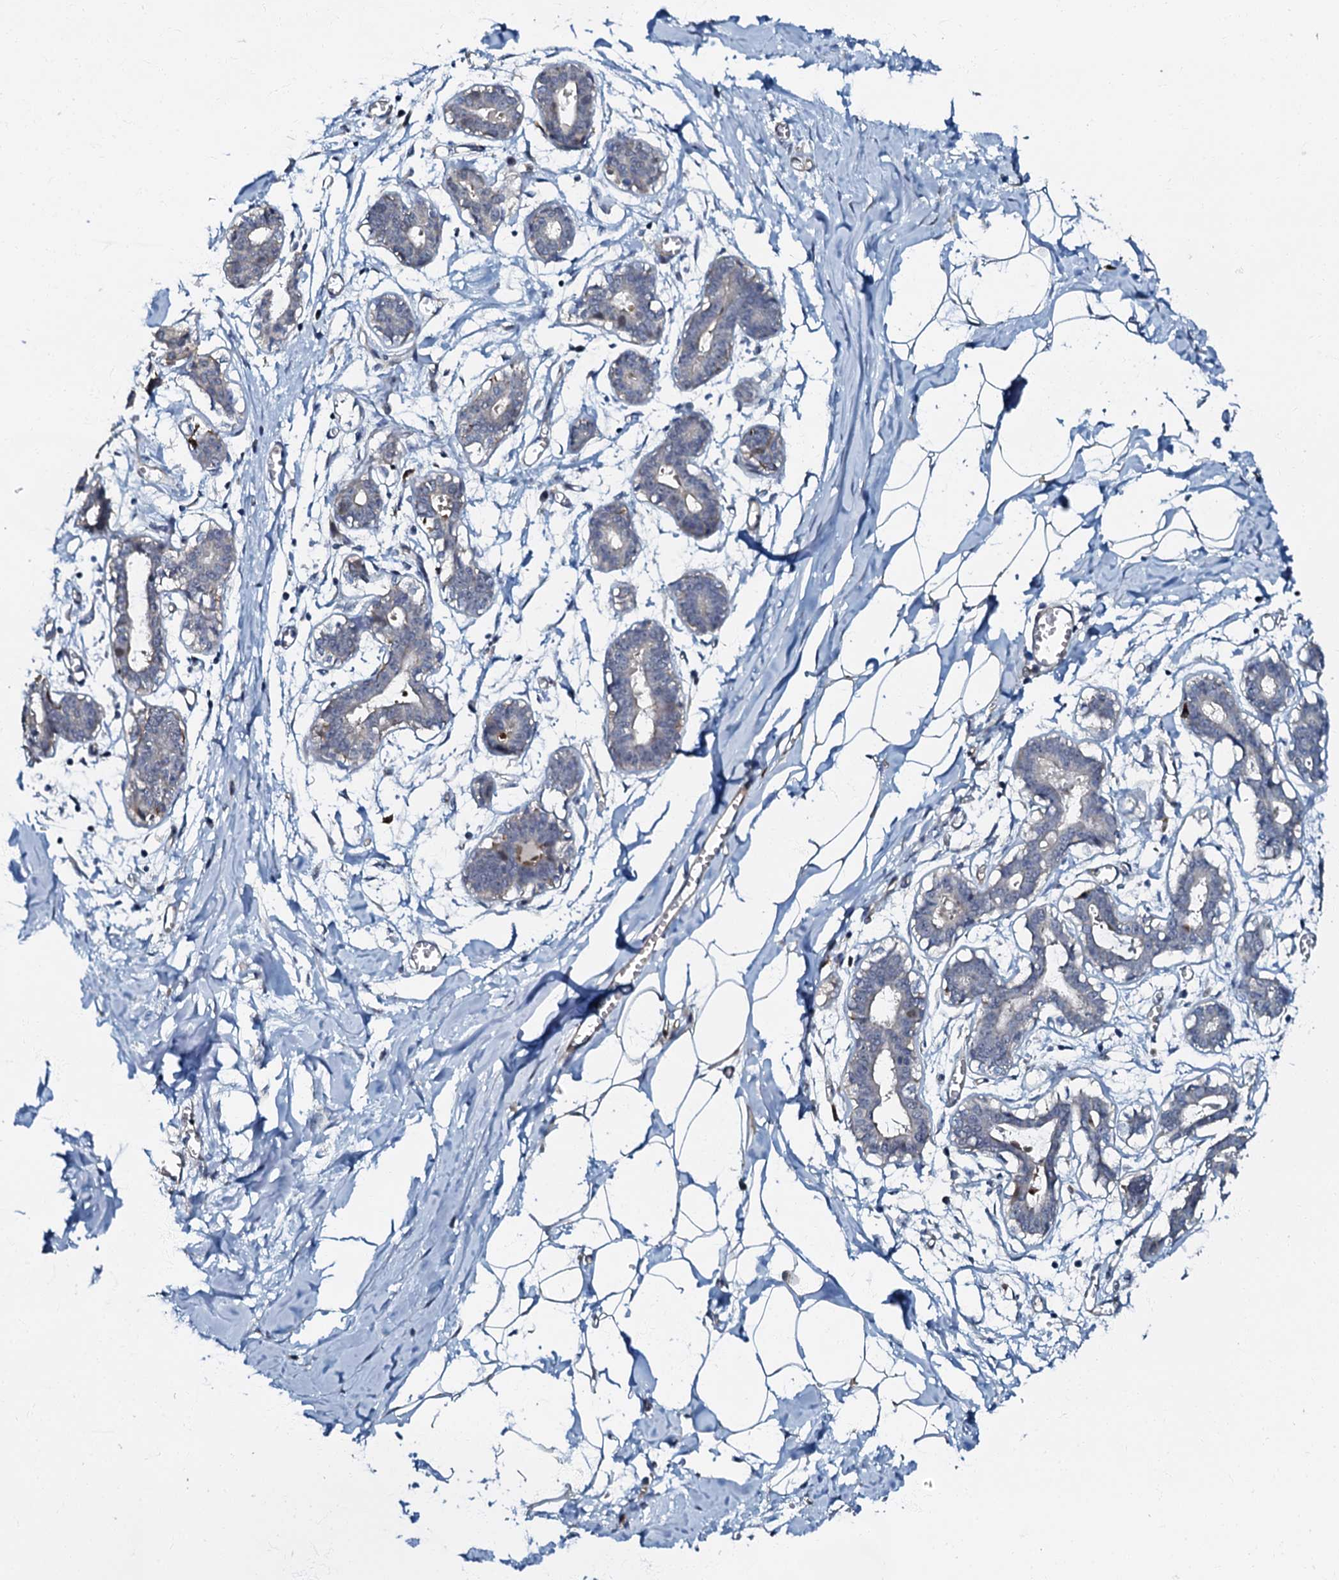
{"staining": {"intensity": "negative", "quantity": "none", "location": "none"}, "tissue": "breast", "cell_type": "Adipocytes", "image_type": "normal", "snomed": [{"axis": "morphology", "description": "Normal tissue, NOS"}, {"axis": "topography", "description": "Breast"}], "caption": "Immunohistochemistry (IHC) image of unremarkable breast stained for a protein (brown), which demonstrates no expression in adipocytes.", "gene": "OLAH", "patient": {"sex": "female", "age": 27}}